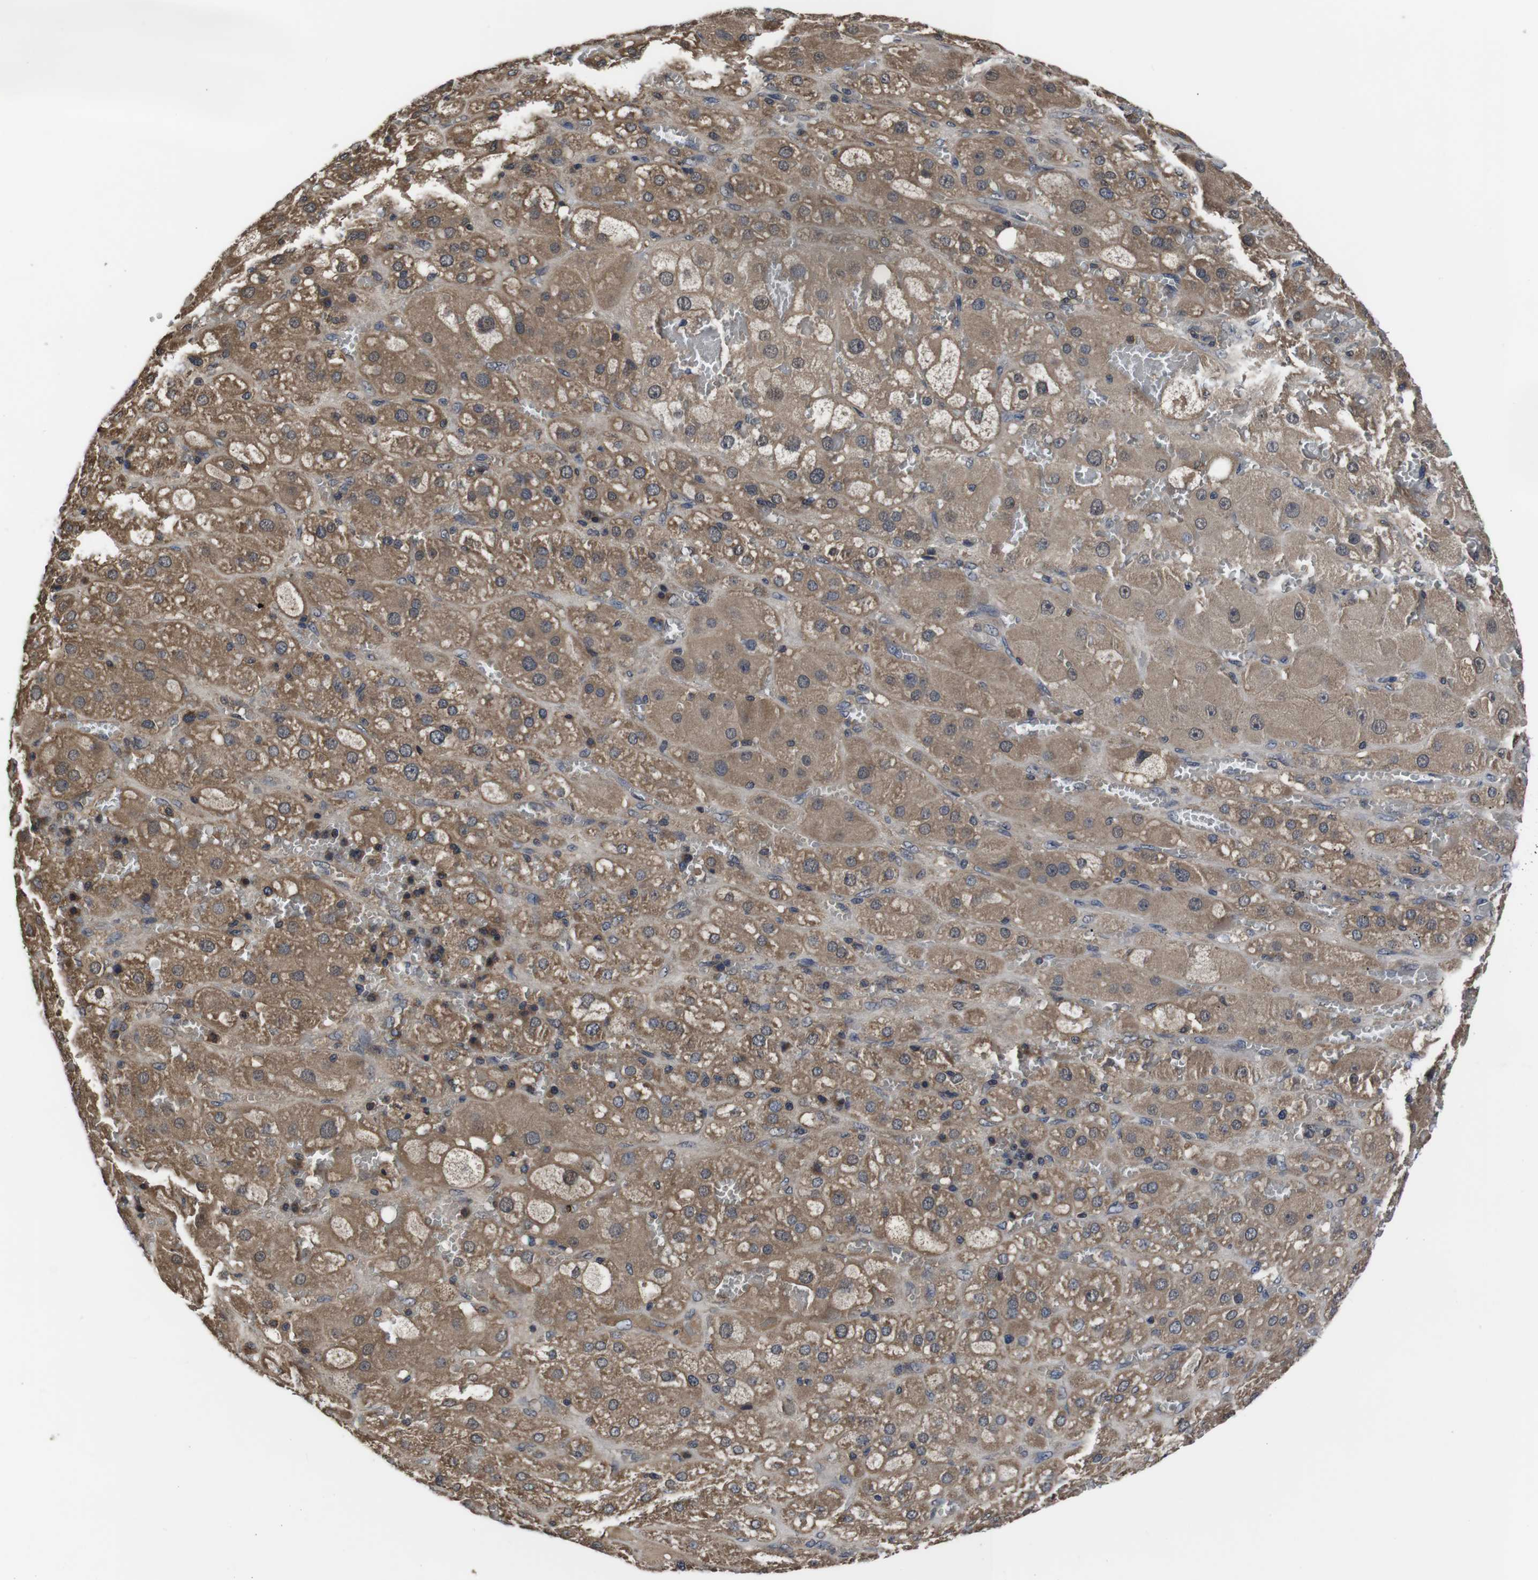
{"staining": {"intensity": "moderate", "quantity": ">75%", "location": "cytoplasmic/membranous"}, "tissue": "adrenal gland", "cell_type": "Glandular cells", "image_type": "normal", "snomed": [{"axis": "morphology", "description": "Normal tissue, NOS"}, {"axis": "topography", "description": "Adrenal gland"}], "caption": "An immunohistochemistry micrograph of benign tissue is shown. Protein staining in brown labels moderate cytoplasmic/membranous positivity in adrenal gland within glandular cells.", "gene": "CXCL11", "patient": {"sex": "female", "age": 47}}